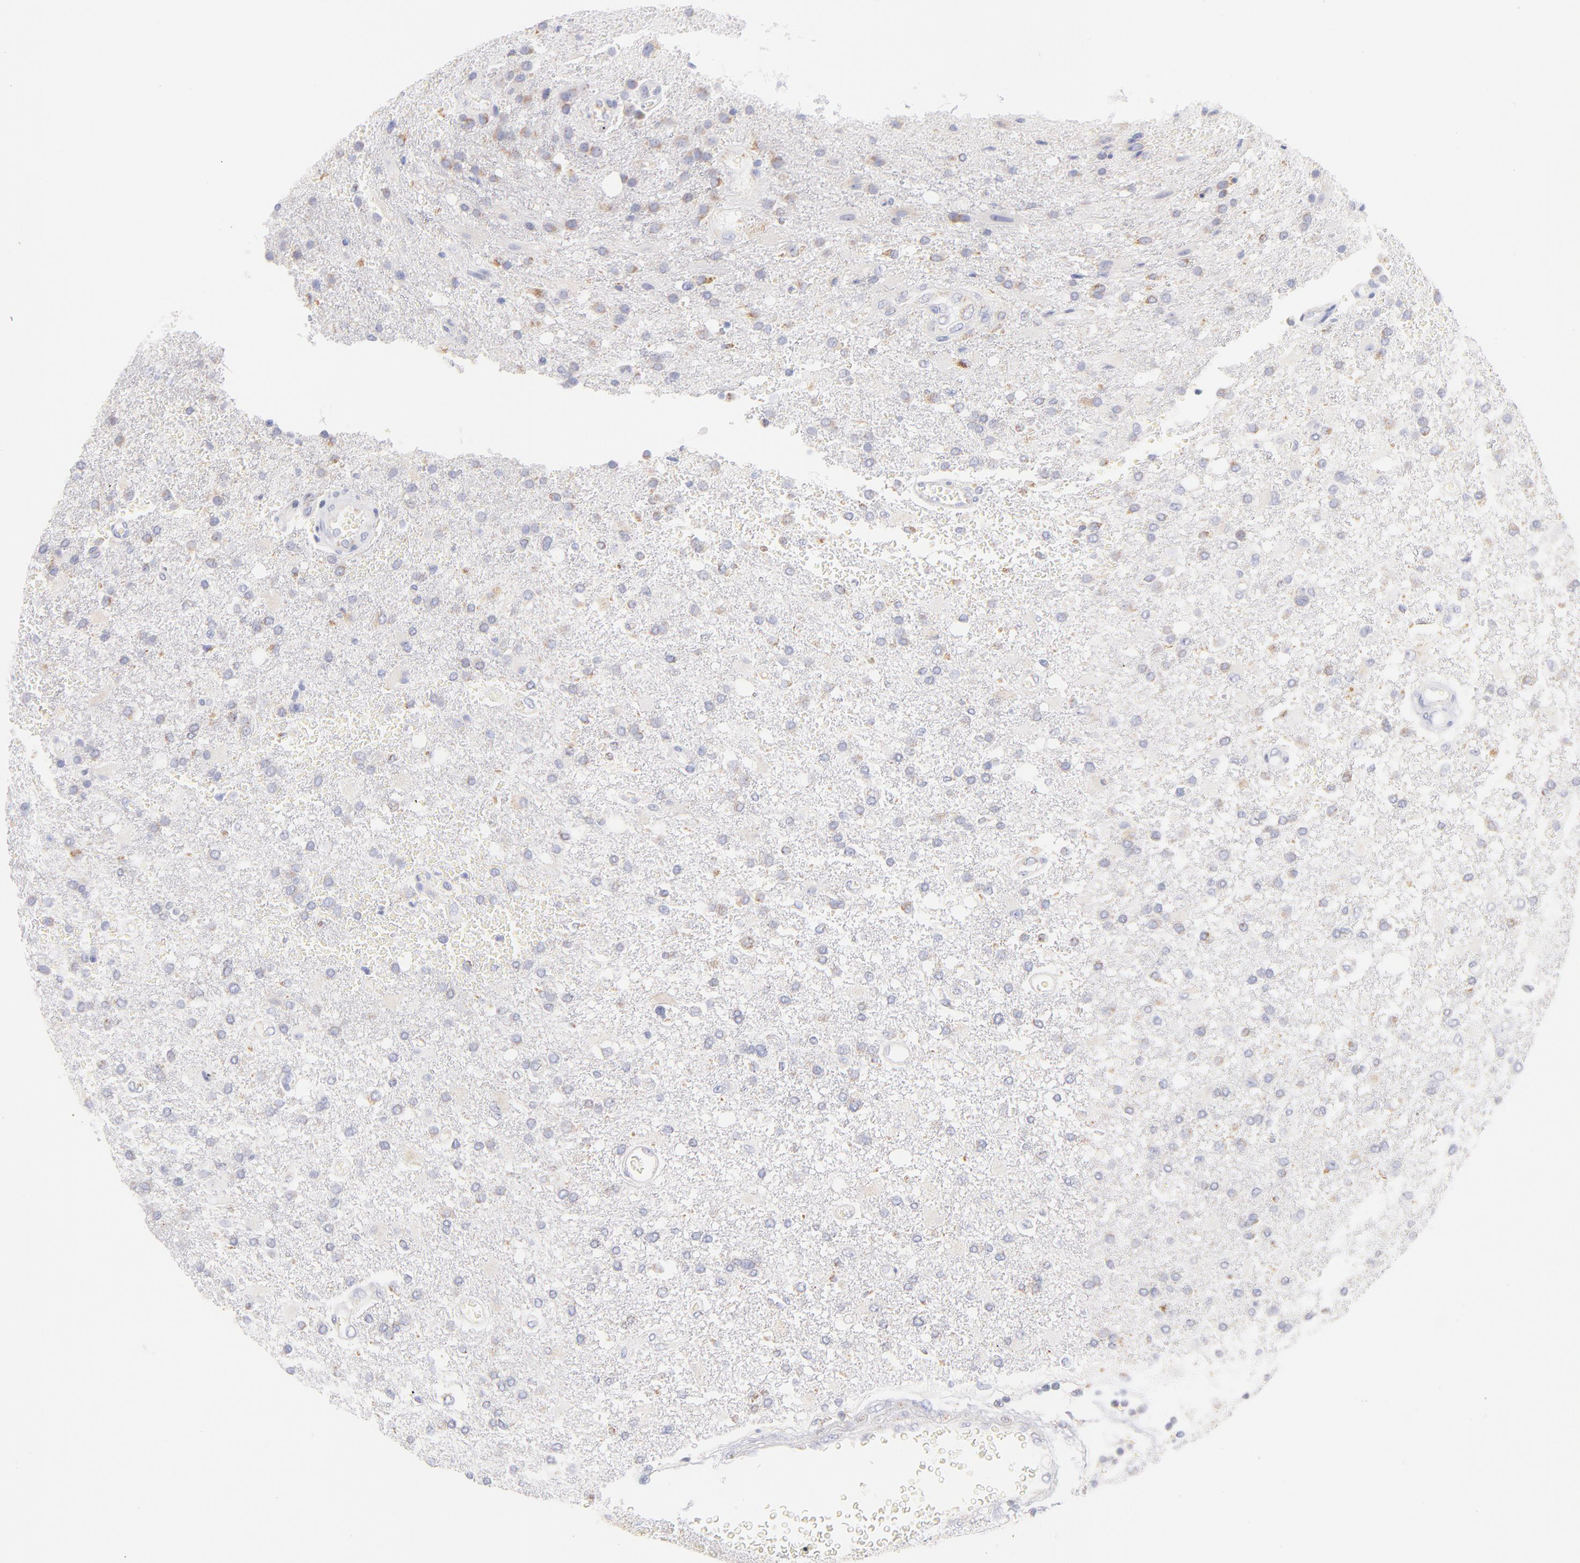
{"staining": {"intensity": "weak", "quantity": "<25%", "location": "cytoplasmic/membranous"}, "tissue": "glioma", "cell_type": "Tumor cells", "image_type": "cancer", "snomed": [{"axis": "morphology", "description": "Glioma, malignant, High grade"}, {"axis": "topography", "description": "Cerebral cortex"}], "caption": "Human malignant high-grade glioma stained for a protein using immunohistochemistry (IHC) reveals no expression in tumor cells.", "gene": "AIFM1", "patient": {"sex": "male", "age": 79}}